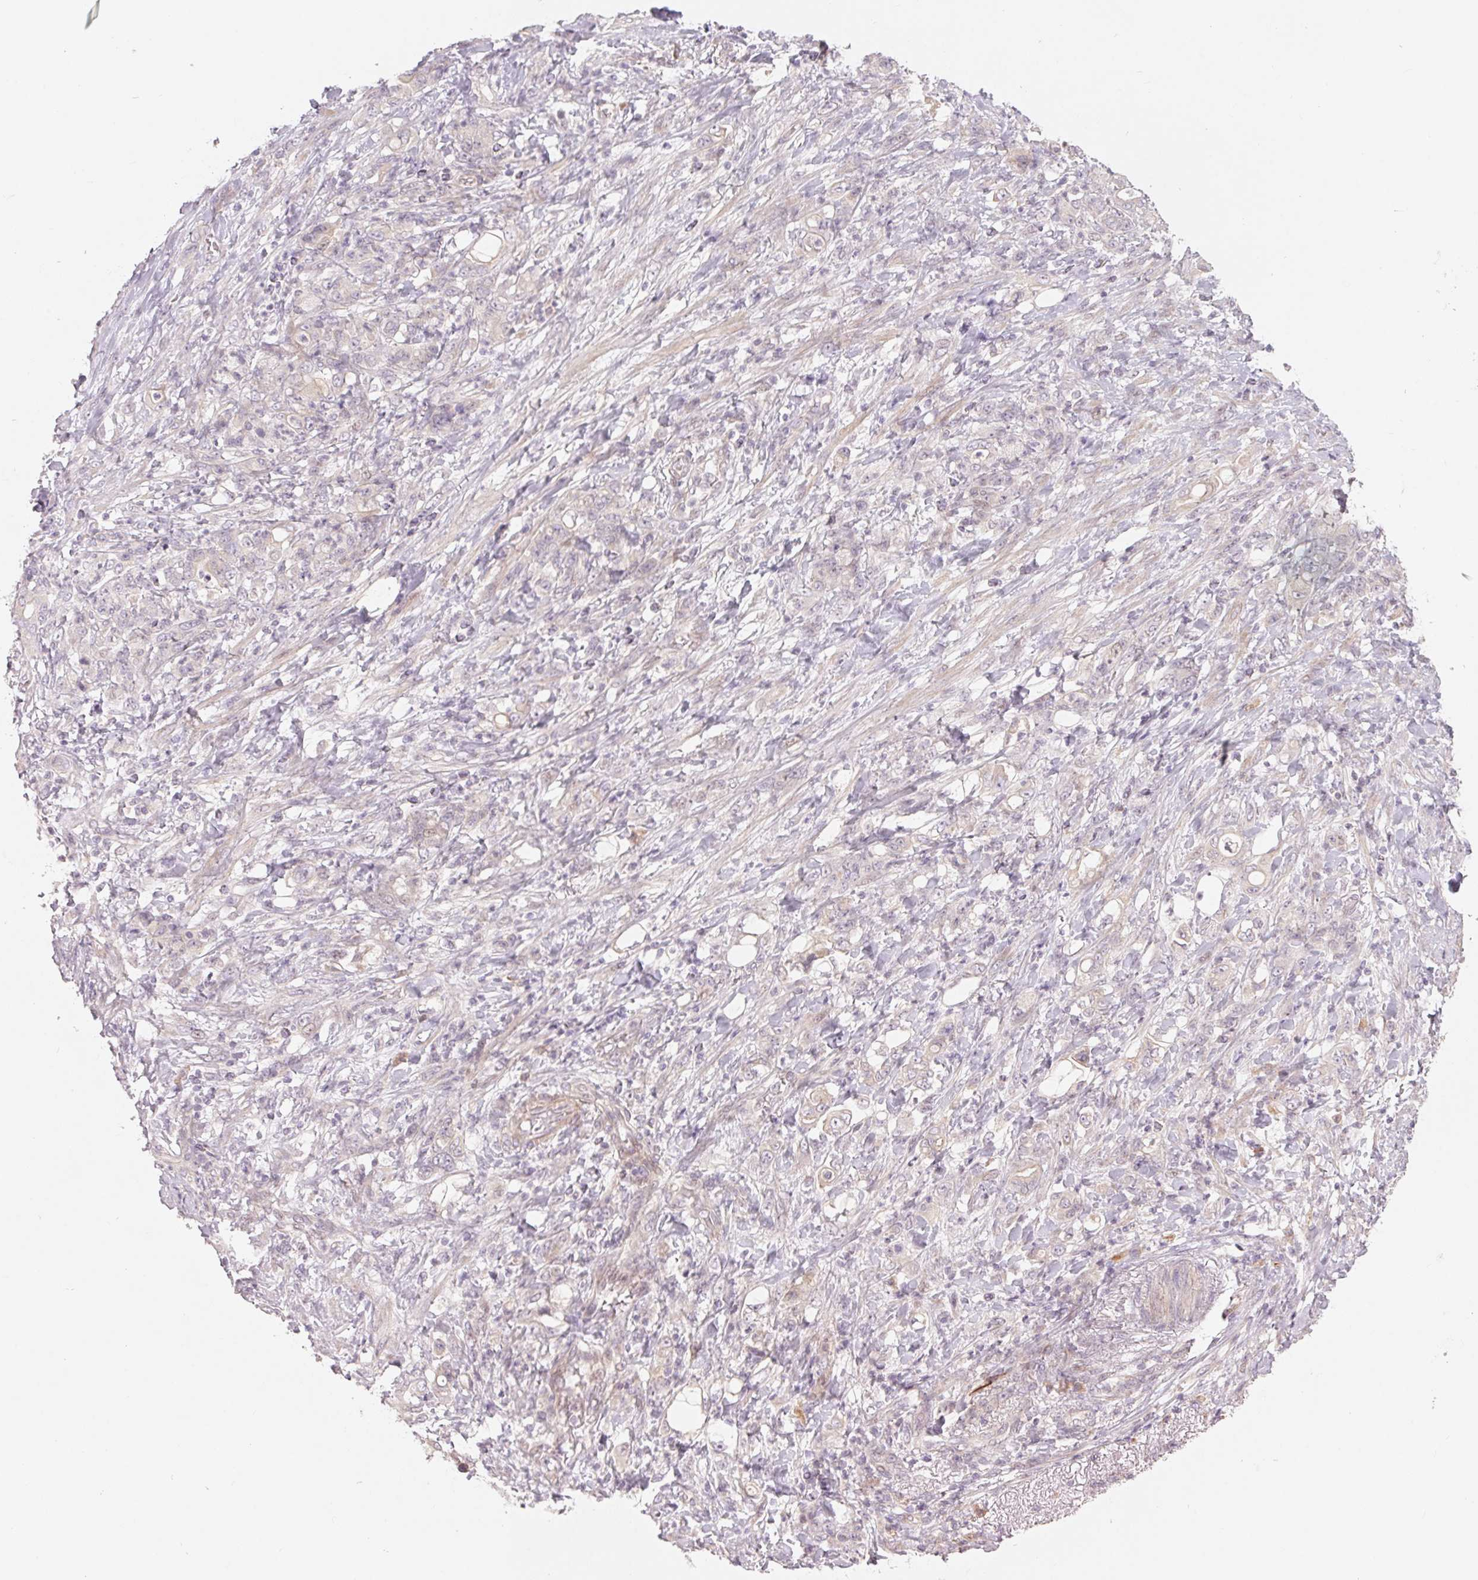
{"staining": {"intensity": "negative", "quantity": "none", "location": "none"}, "tissue": "stomach cancer", "cell_type": "Tumor cells", "image_type": "cancer", "snomed": [{"axis": "morphology", "description": "Adenocarcinoma, NOS"}, {"axis": "topography", "description": "Stomach"}], "caption": "Adenocarcinoma (stomach) stained for a protein using IHC shows no staining tumor cells.", "gene": "DENND2C", "patient": {"sex": "female", "age": 79}}